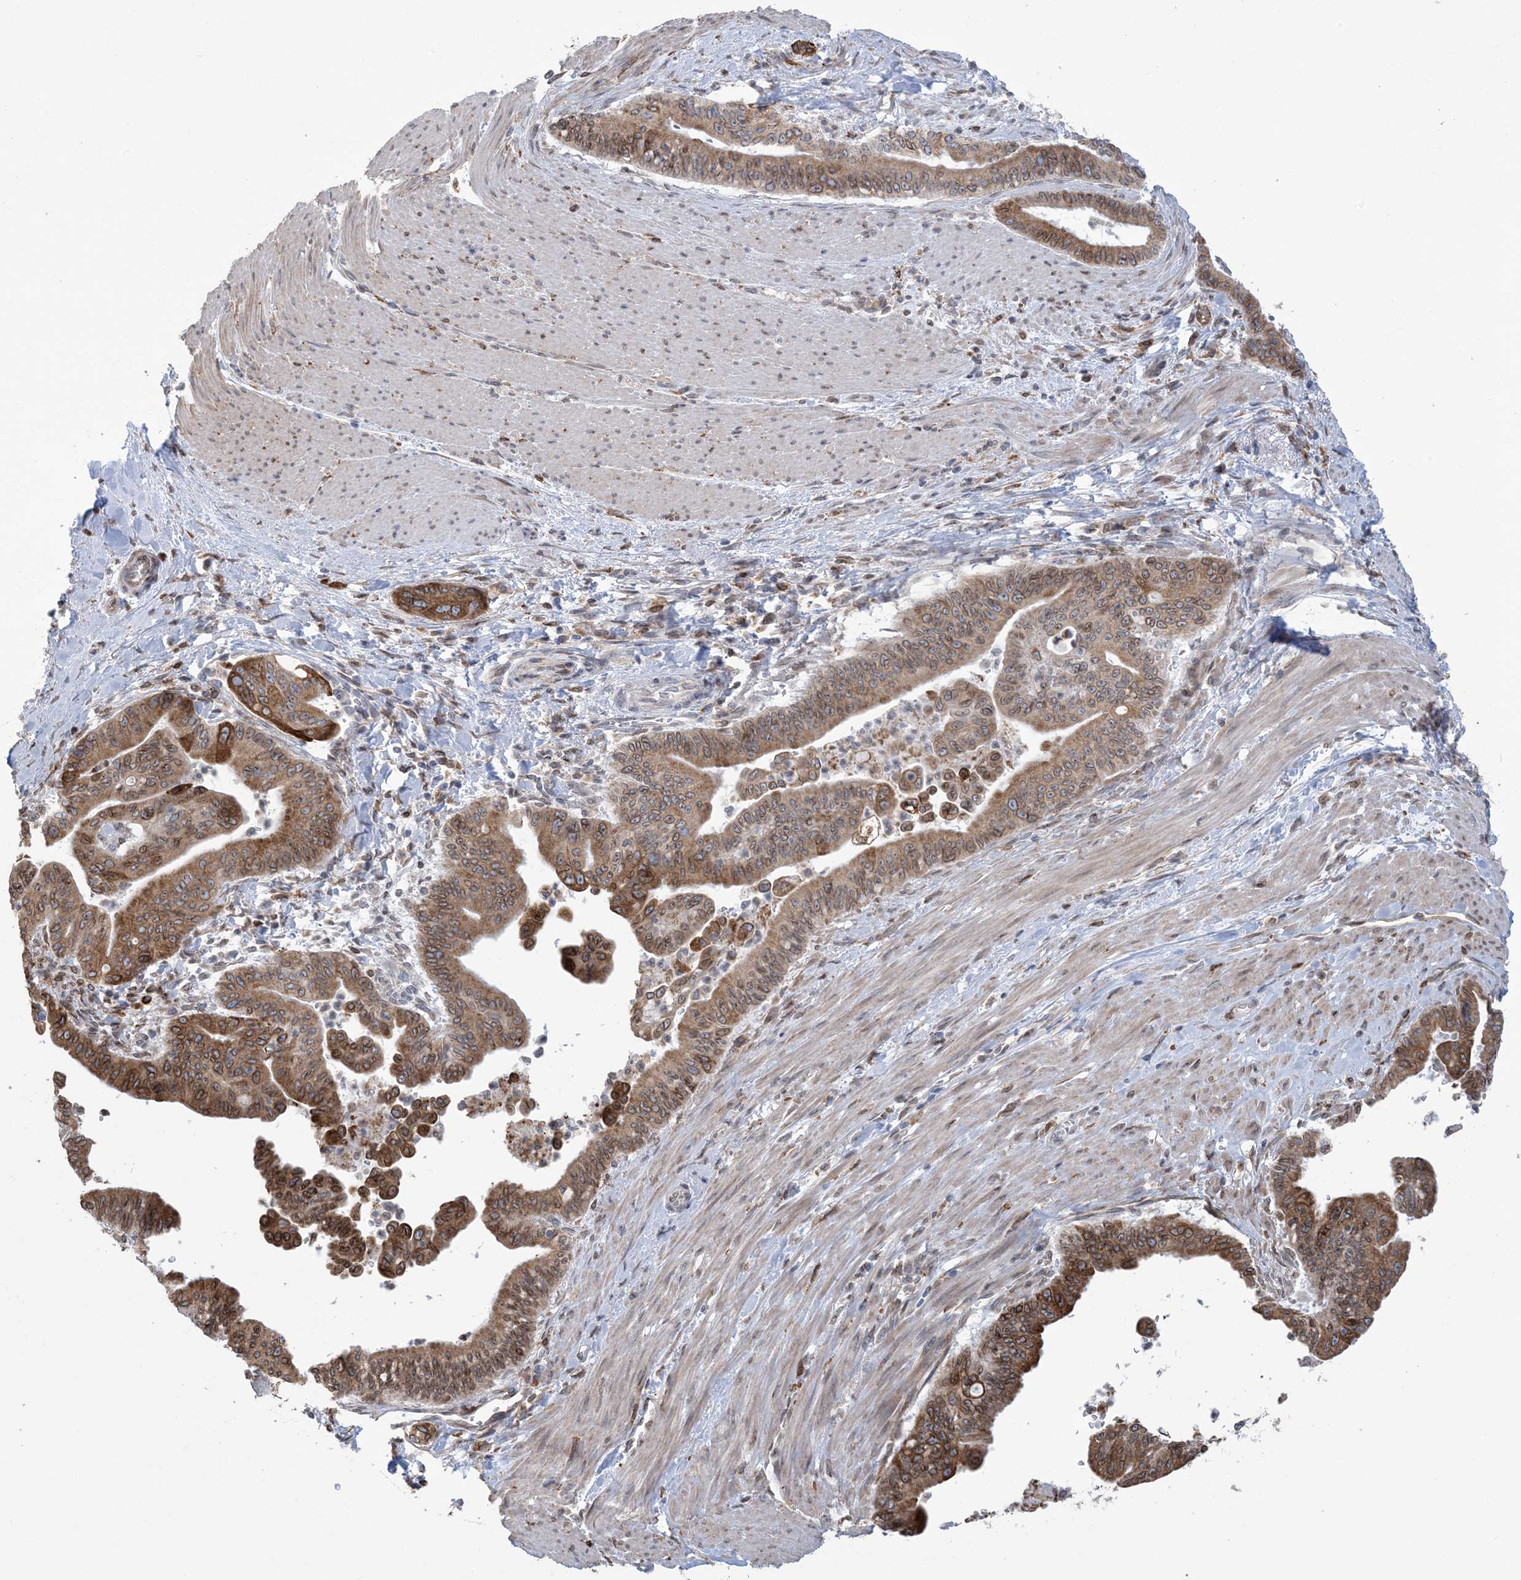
{"staining": {"intensity": "strong", "quantity": ">75%", "location": "cytoplasmic/membranous"}, "tissue": "pancreatic cancer", "cell_type": "Tumor cells", "image_type": "cancer", "snomed": [{"axis": "morphology", "description": "Adenocarcinoma, NOS"}, {"axis": "topography", "description": "Pancreas"}], "caption": "A high-resolution image shows immunohistochemistry staining of pancreatic cancer, which shows strong cytoplasmic/membranous expression in approximately >75% of tumor cells.", "gene": "SHANK1", "patient": {"sex": "male", "age": 70}}